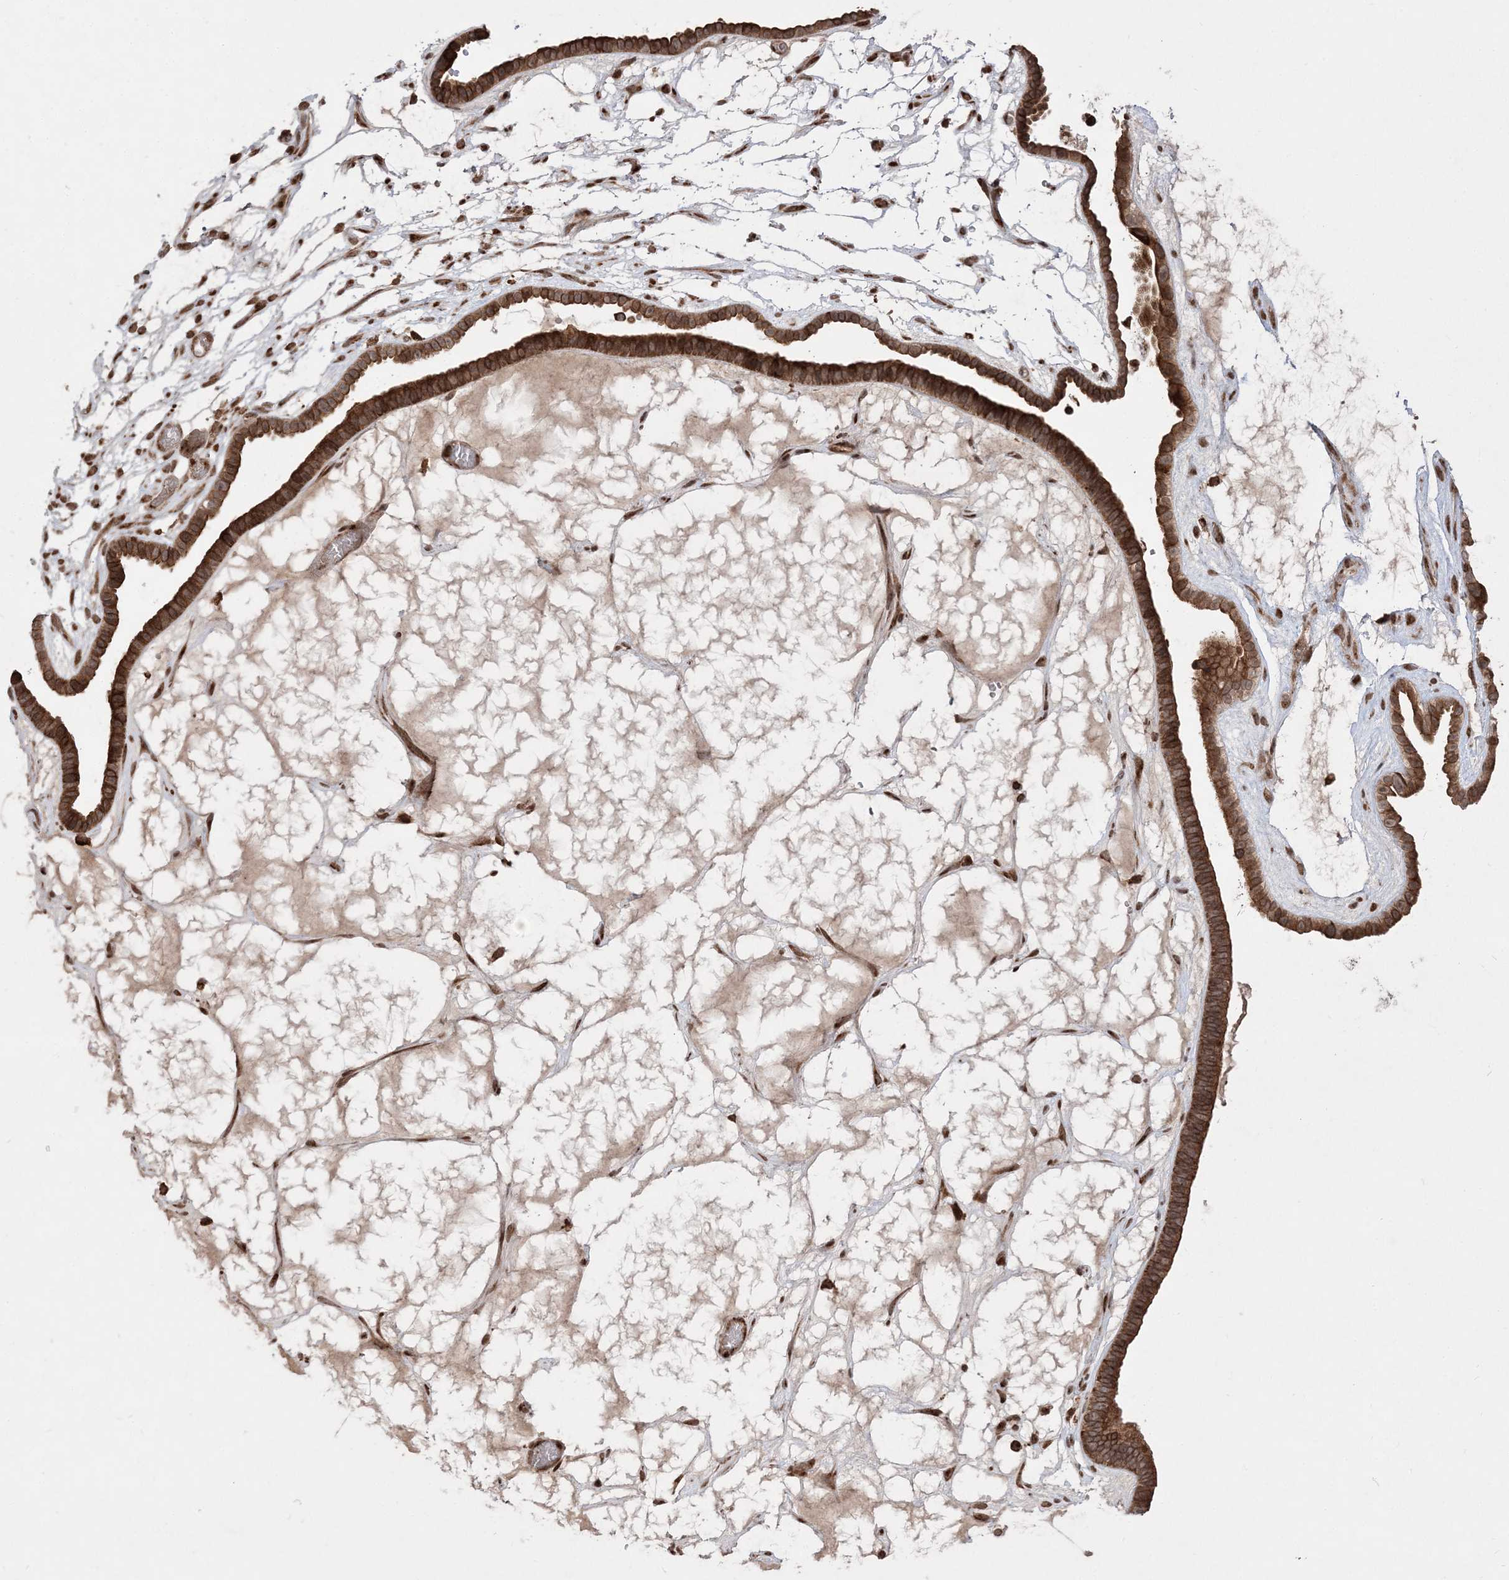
{"staining": {"intensity": "strong", "quantity": ">75%", "location": "cytoplasmic/membranous"}, "tissue": "ovarian cancer", "cell_type": "Tumor cells", "image_type": "cancer", "snomed": [{"axis": "morphology", "description": "Cystadenocarcinoma, serous, NOS"}, {"axis": "topography", "description": "Ovary"}], "caption": "Immunohistochemical staining of human ovarian serous cystadenocarcinoma exhibits high levels of strong cytoplasmic/membranous positivity in about >75% of tumor cells.", "gene": "EPC2", "patient": {"sex": "female", "age": 56}}